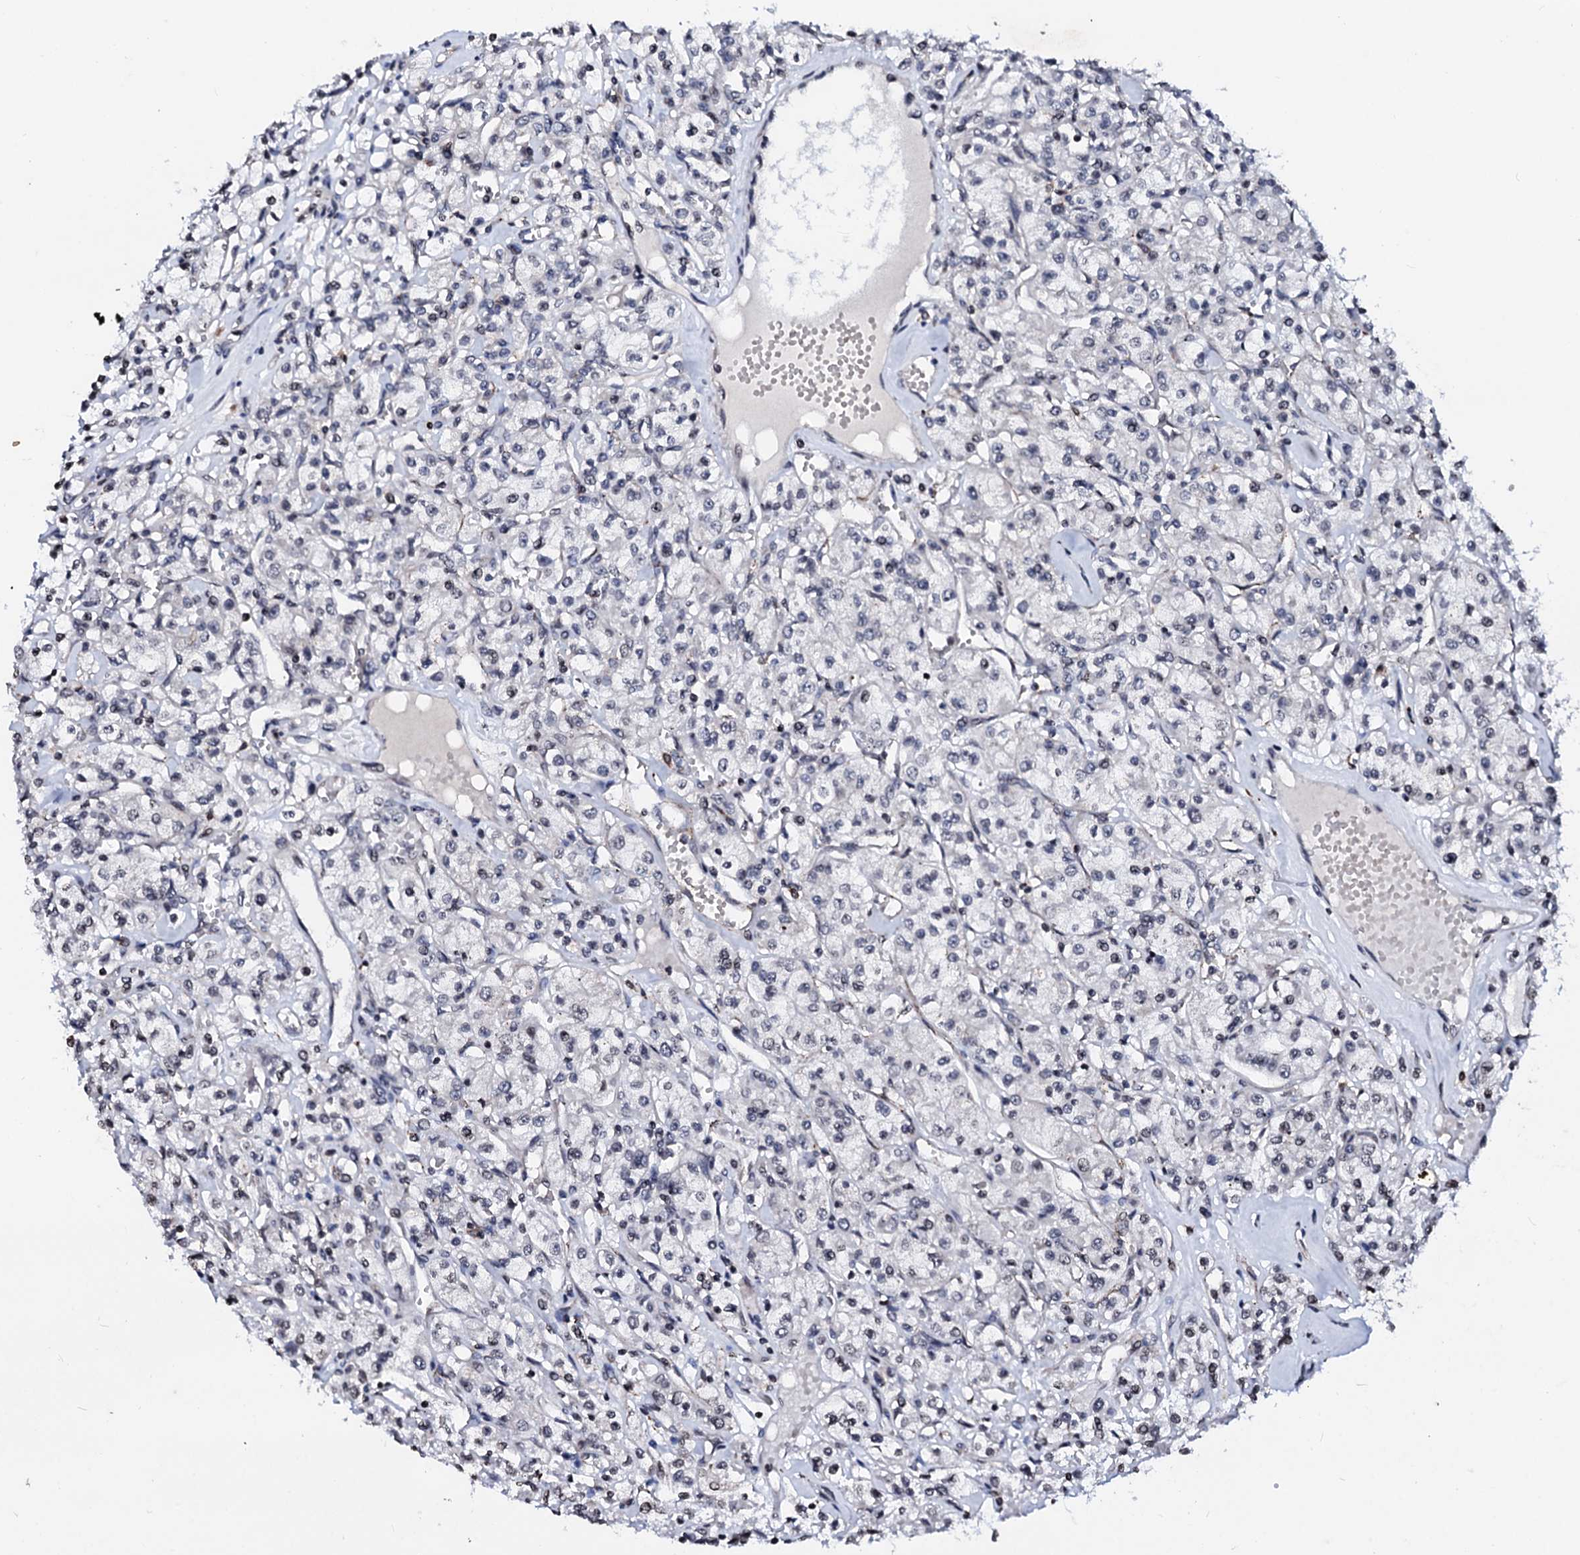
{"staining": {"intensity": "weak", "quantity": "<25%", "location": "nuclear"}, "tissue": "renal cancer", "cell_type": "Tumor cells", "image_type": "cancer", "snomed": [{"axis": "morphology", "description": "Adenocarcinoma, NOS"}, {"axis": "topography", "description": "Kidney"}], "caption": "IHC of human renal adenocarcinoma displays no expression in tumor cells. (Stains: DAB immunohistochemistry with hematoxylin counter stain, Microscopy: brightfield microscopy at high magnification).", "gene": "LSM11", "patient": {"sex": "female", "age": 59}}